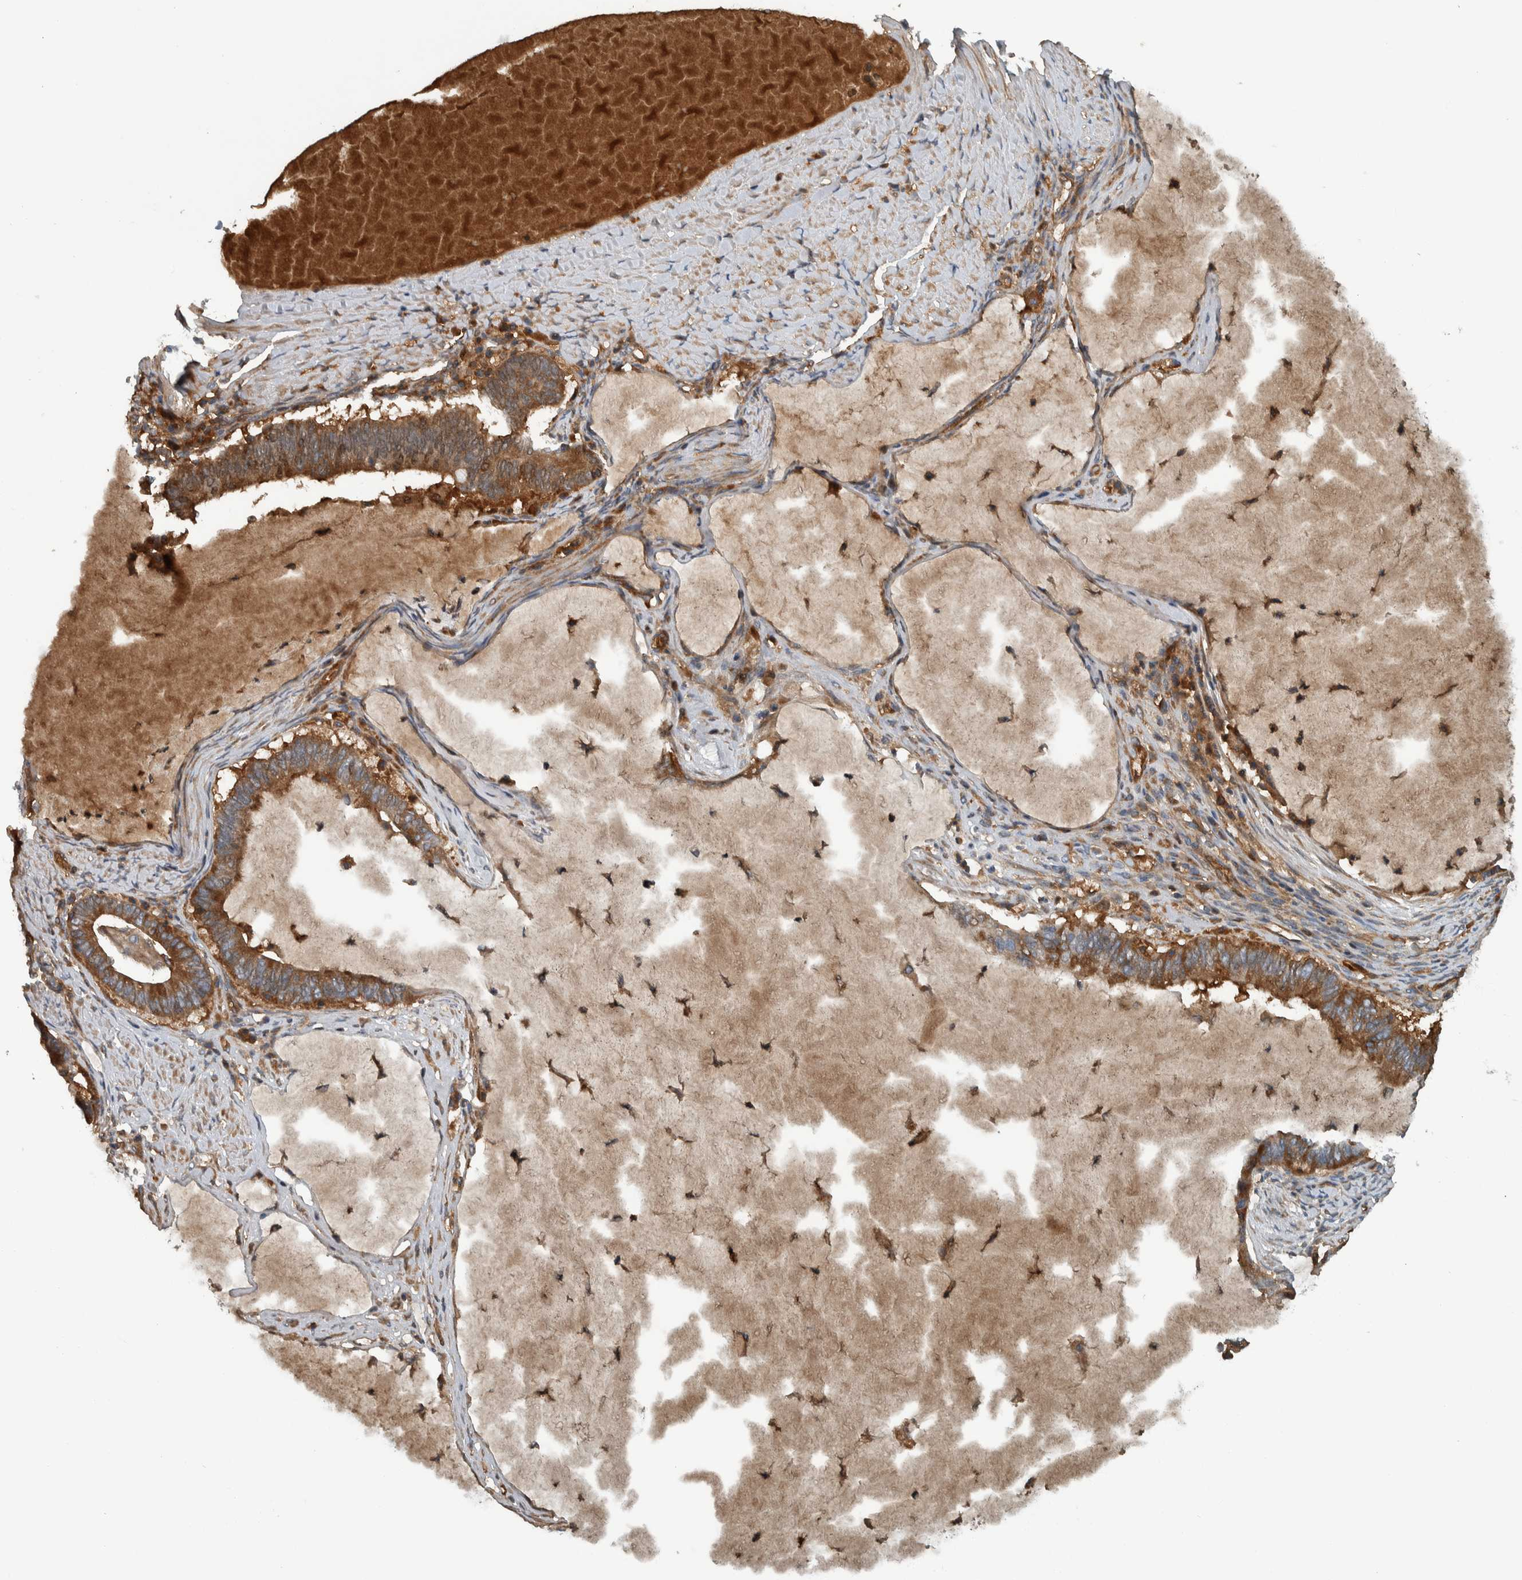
{"staining": {"intensity": "moderate", "quantity": "25%-75%", "location": "cytoplasmic/membranous"}, "tissue": "ovarian cancer", "cell_type": "Tumor cells", "image_type": "cancer", "snomed": [{"axis": "morphology", "description": "Cystadenocarcinoma, mucinous, NOS"}, {"axis": "topography", "description": "Ovary"}], "caption": "High-power microscopy captured an immunohistochemistry photomicrograph of ovarian cancer (mucinous cystadenocarcinoma), revealing moderate cytoplasmic/membranous expression in approximately 25%-75% of tumor cells. The staining was performed using DAB (3,3'-diaminobenzidine) to visualize the protein expression in brown, while the nuclei were stained in blue with hematoxylin (Magnification: 20x).", "gene": "SERPINC1", "patient": {"sex": "female", "age": 61}}